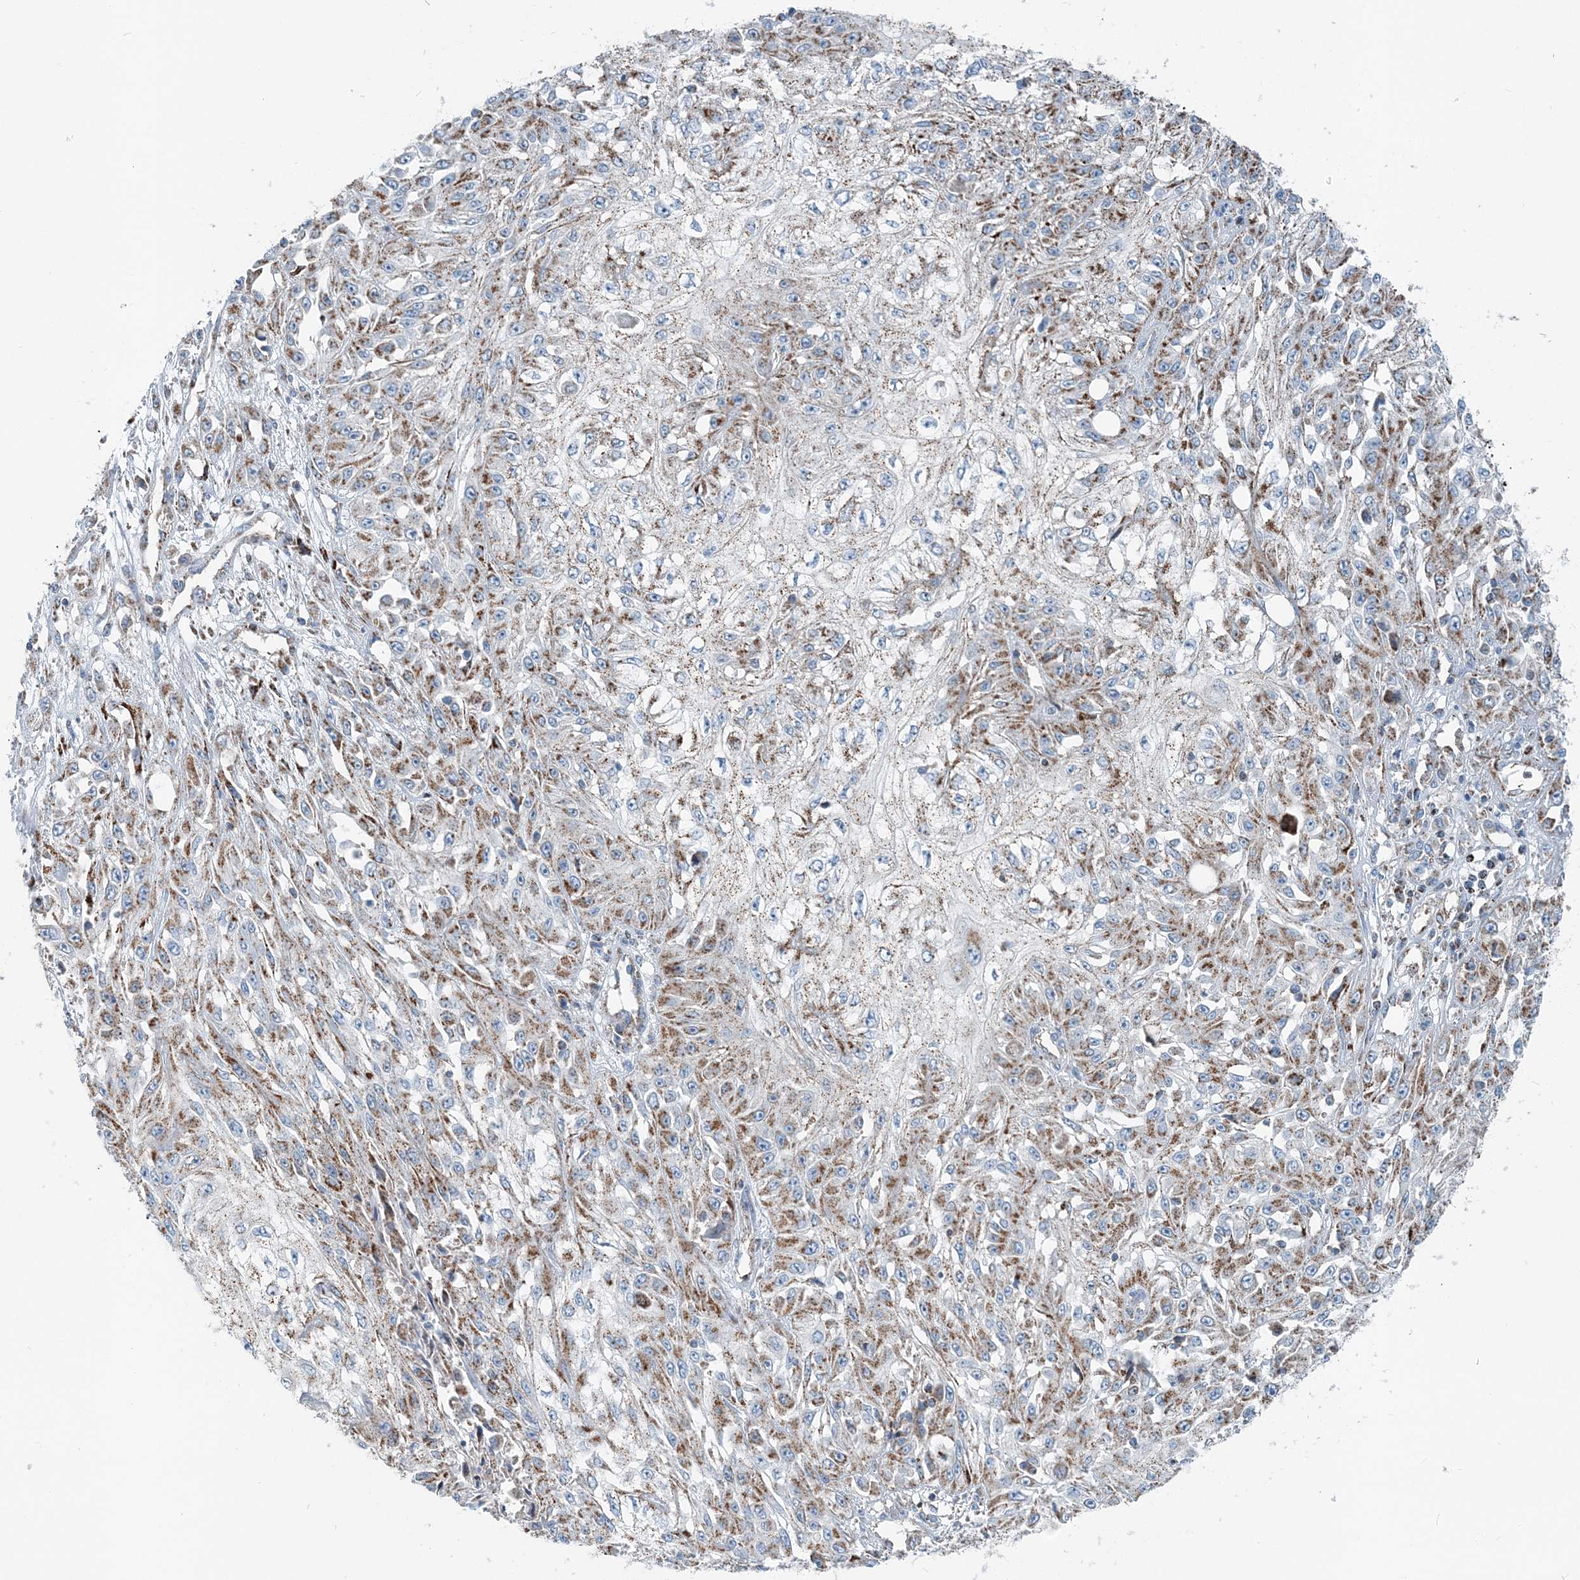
{"staining": {"intensity": "moderate", "quantity": ">75%", "location": "cytoplasmic/membranous"}, "tissue": "skin cancer", "cell_type": "Tumor cells", "image_type": "cancer", "snomed": [{"axis": "morphology", "description": "Squamous cell carcinoma, NOS"}, {"axis": "morphology", "description": "Squamous cell carcinoma, metastatic, NOS"}, {"axis": "topography", "description": "Skin"}, {"axis": "topography", "description": "Lymph node"}], "caption": "An image of human skin squamous cell carcinoma stained for a protein exhibits moderate cytoplasmic/membranous brown staining in tumor cells.", "gene": "INTU", "patient": {"sex": "male", "age": 75}}